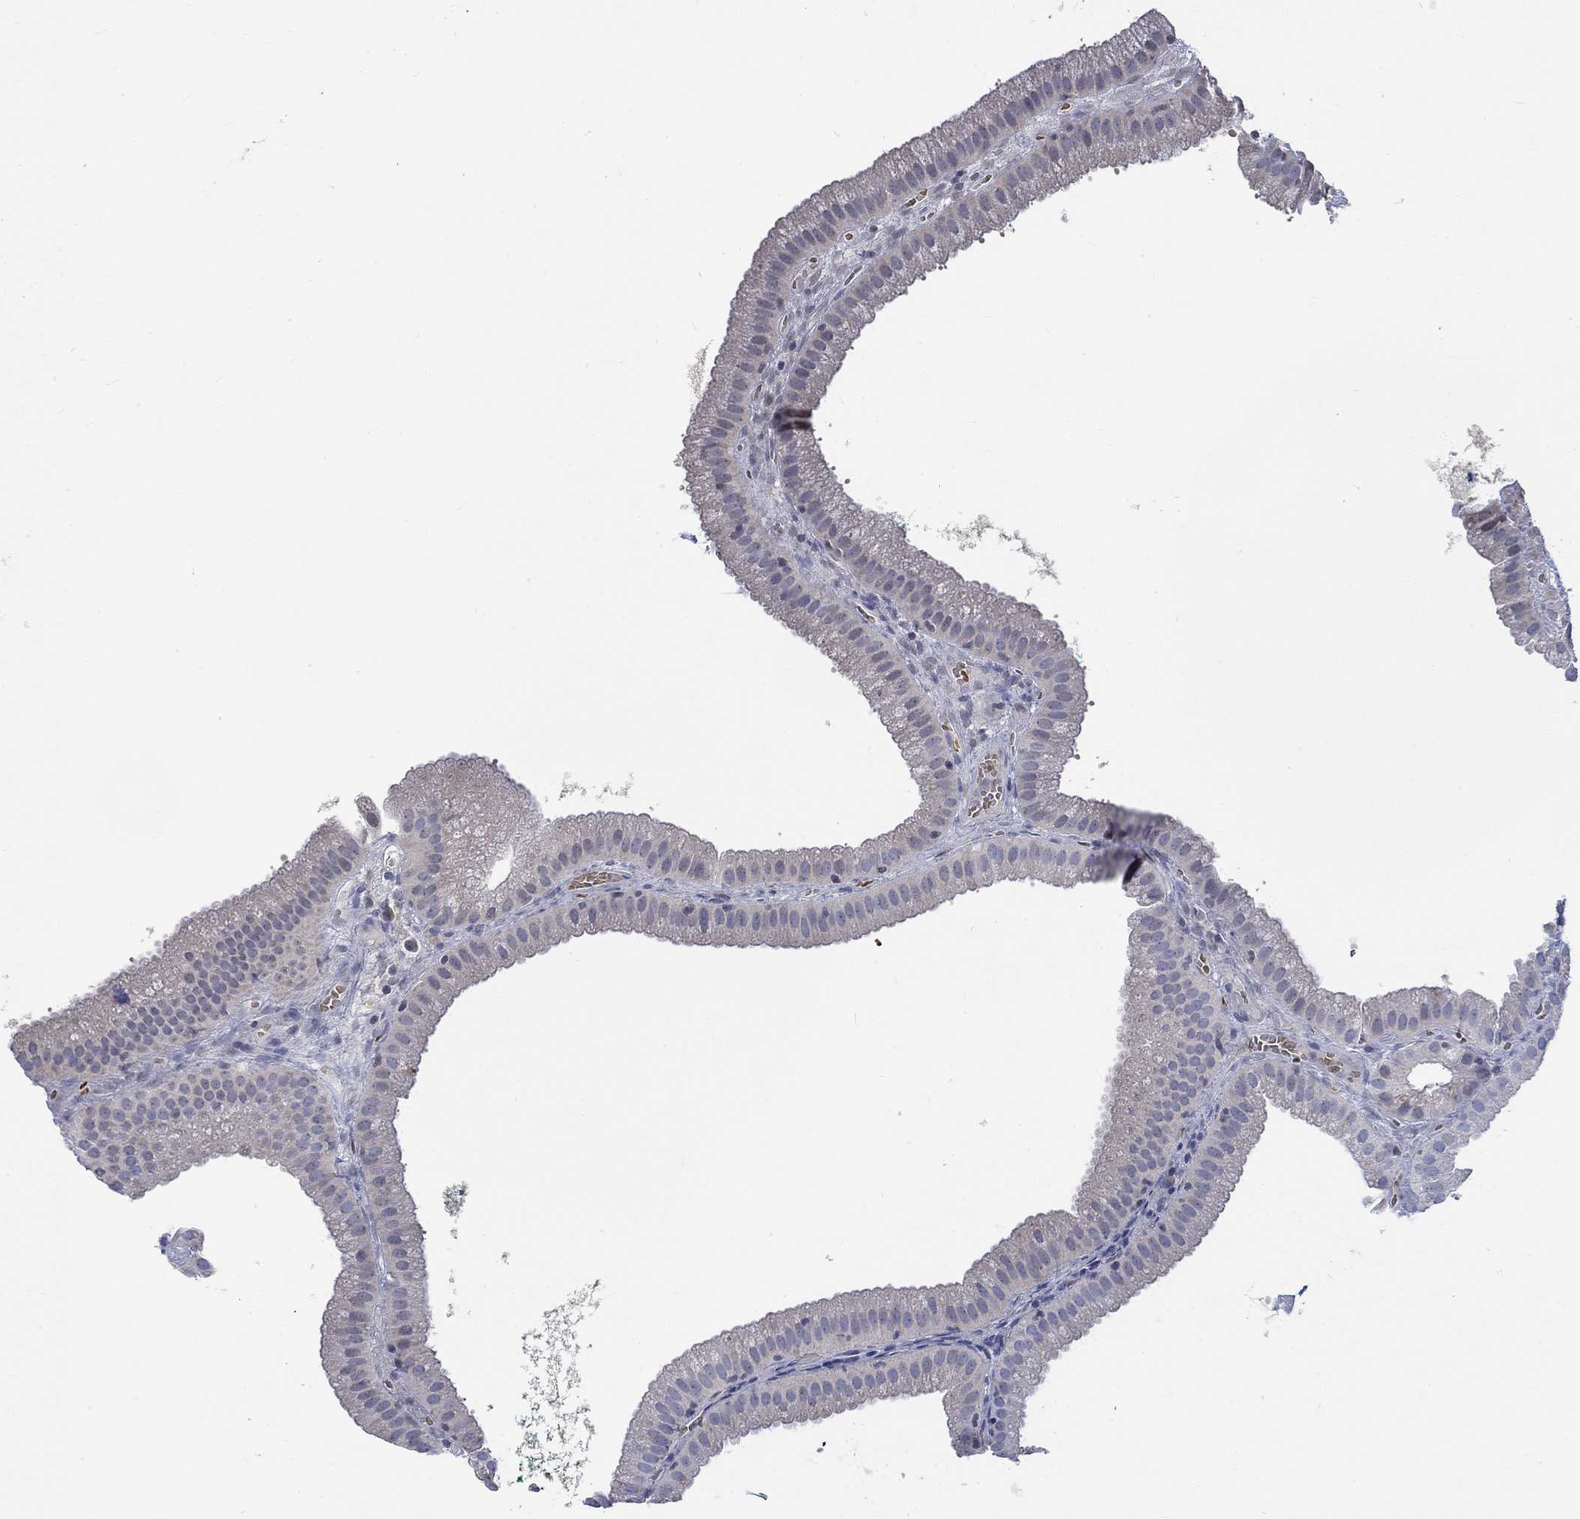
{"staining": {"intensity": "negative", "quantity": "none", "location": "none"}, "tissue": "gallbladder", "cell_type": "Glandular cells", "image_type": "normal", "snomed": [{"axis": "morphology", "description": "Normal tissue, NOS"}, {"axis": "topography", "description": "Gallbladder"}], "caption": "An immunohistochemistry photomicrograph of normal gallbladder is shown. There is no staining in glandular cells of gallbladder. (DAB IHC with hematoxylin counter stain).", "gene": "KCNA1", "patient": {"sex": "male", "age": 67}}